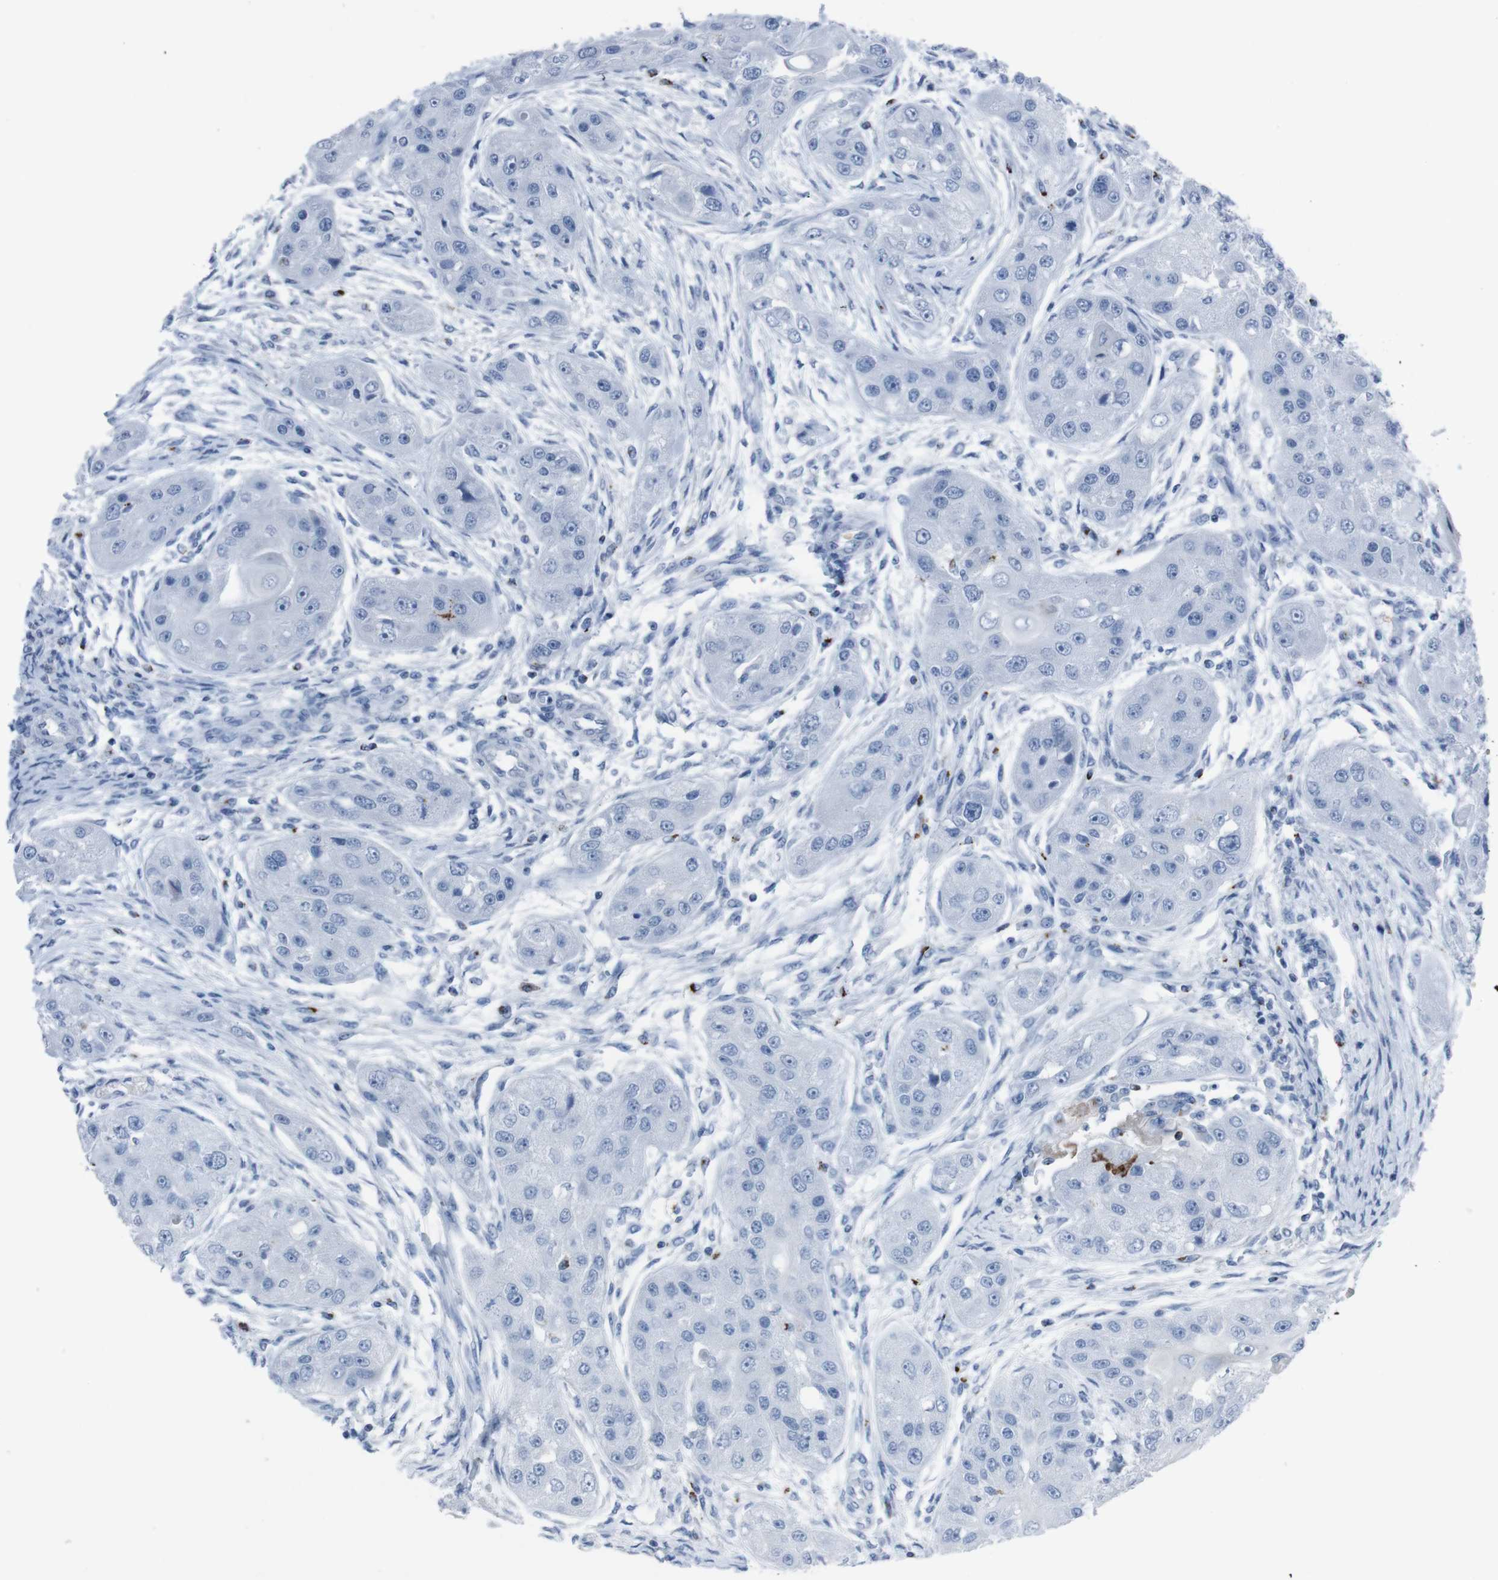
{"staining": {"intensity": "negative", "quantity": "none", "location": "none"}, "tissue": "head and neck cancer", "cell_type": "Tumor cells", "image_type": "cancer", "snomed": [{"axis": "morphology", "description": "Normal tissue, NOS"}, {"axis": "morphology", "description": "Squamous cell carcinoma, NOS"}, {"axis": "topography", "description": "Skeletal muscle"}, {"axis": "topography", "description": "Head-Neck"}], "caption": "This photomicrograph is of head and neck squamous cell carcinoma stained with immunohistochemistry (IHC) to label a protein in brown with the nuclei are counter-stained blue. There is no staining in tumor cells.", "gene": "ST6GAL1", "patient": {"sex": "male", "age": 51}}